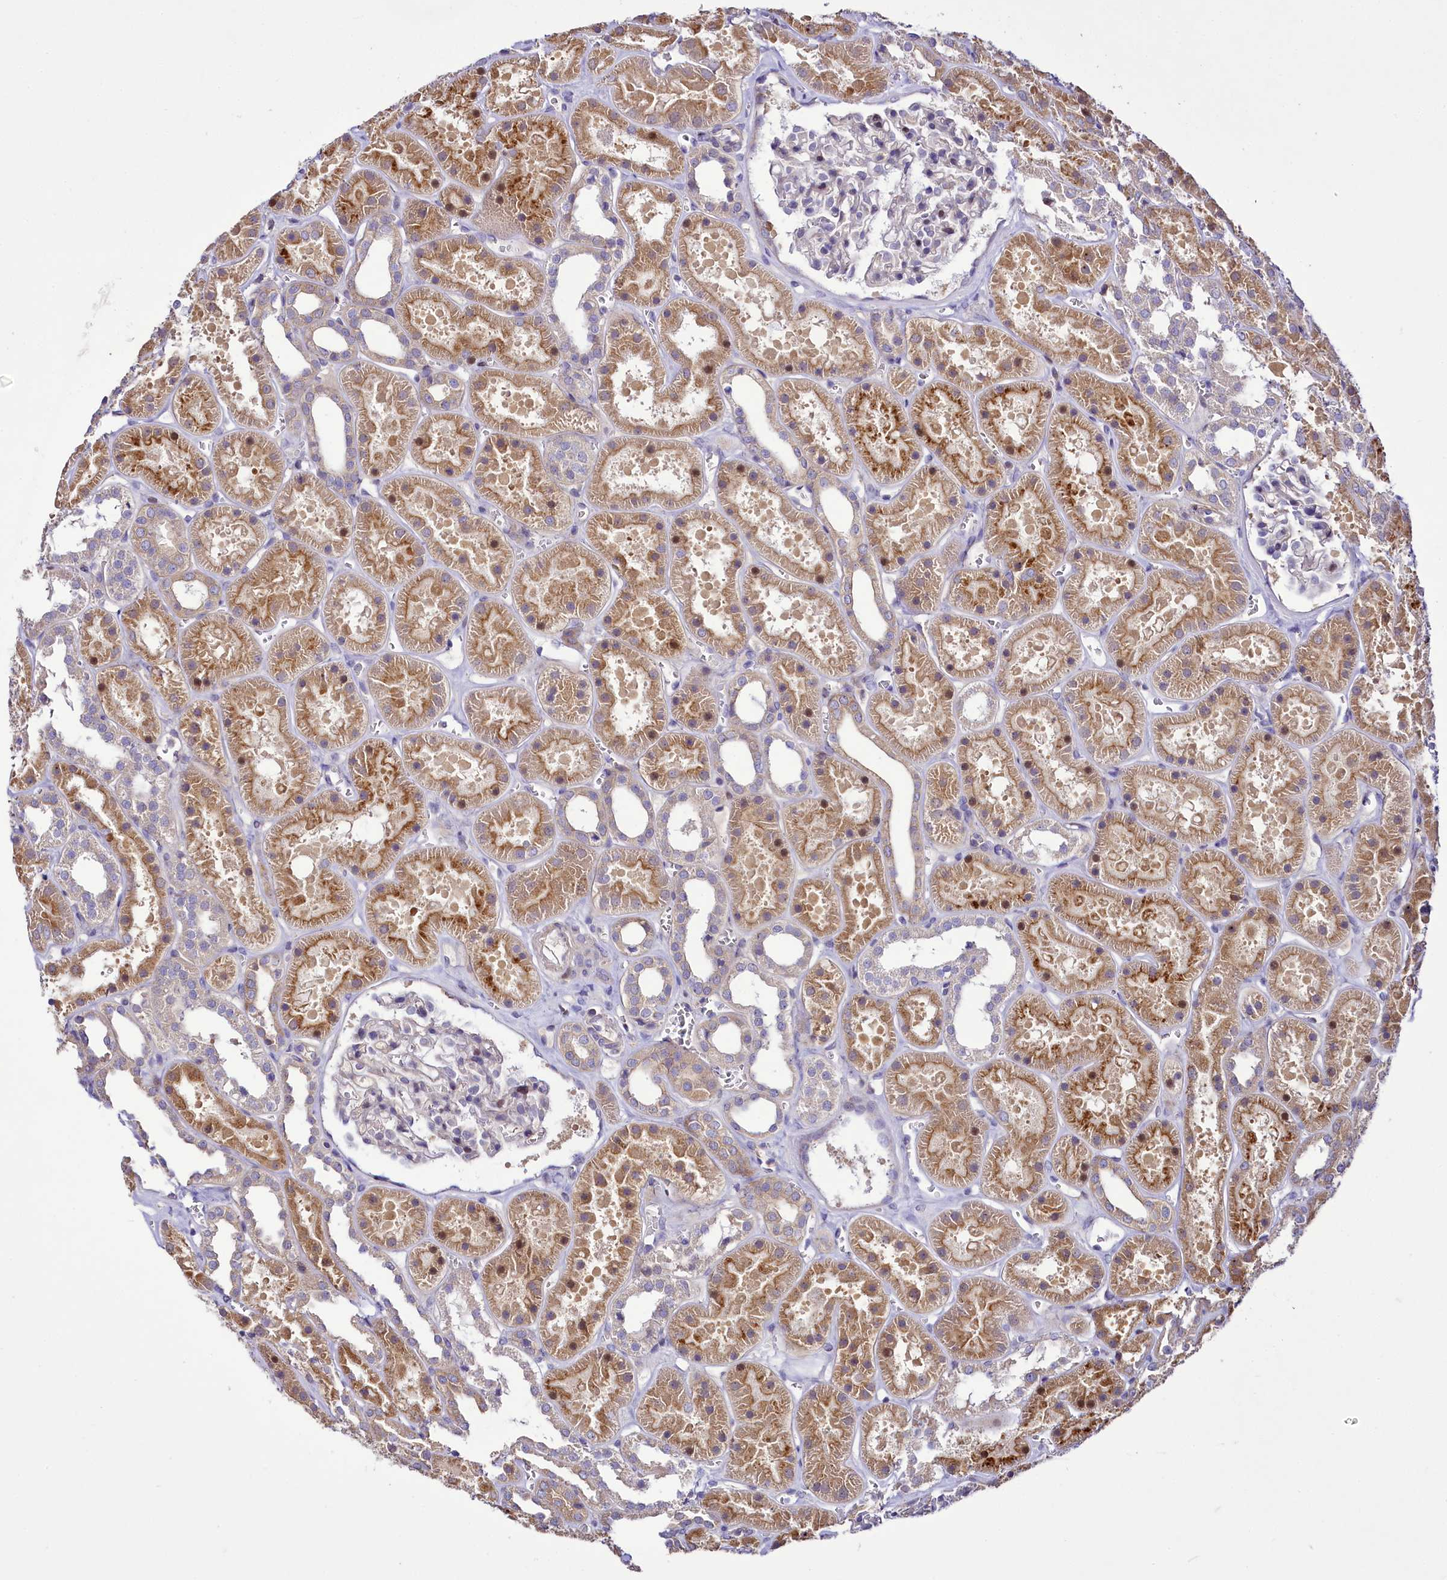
{"staining": {"intensity": "weak", "quantity": "<25%", "location": "nuclear"}, "tissue": "kidney", "cell_type": "Cells in glomeruli", "image_type": "normal", "snomed": [{"axis": "morphology", "description": "Normal tissue, NOS"}, {"axis": "topography", "description": "Kidney"}], "caption": "This is a photomicrograph of immunohistochemistry staining of normal kidney, which shows no positivity in cells in glomeruli.", "gene": "ZC3H12C", "patient": {"sex": "female", "age": 41}}